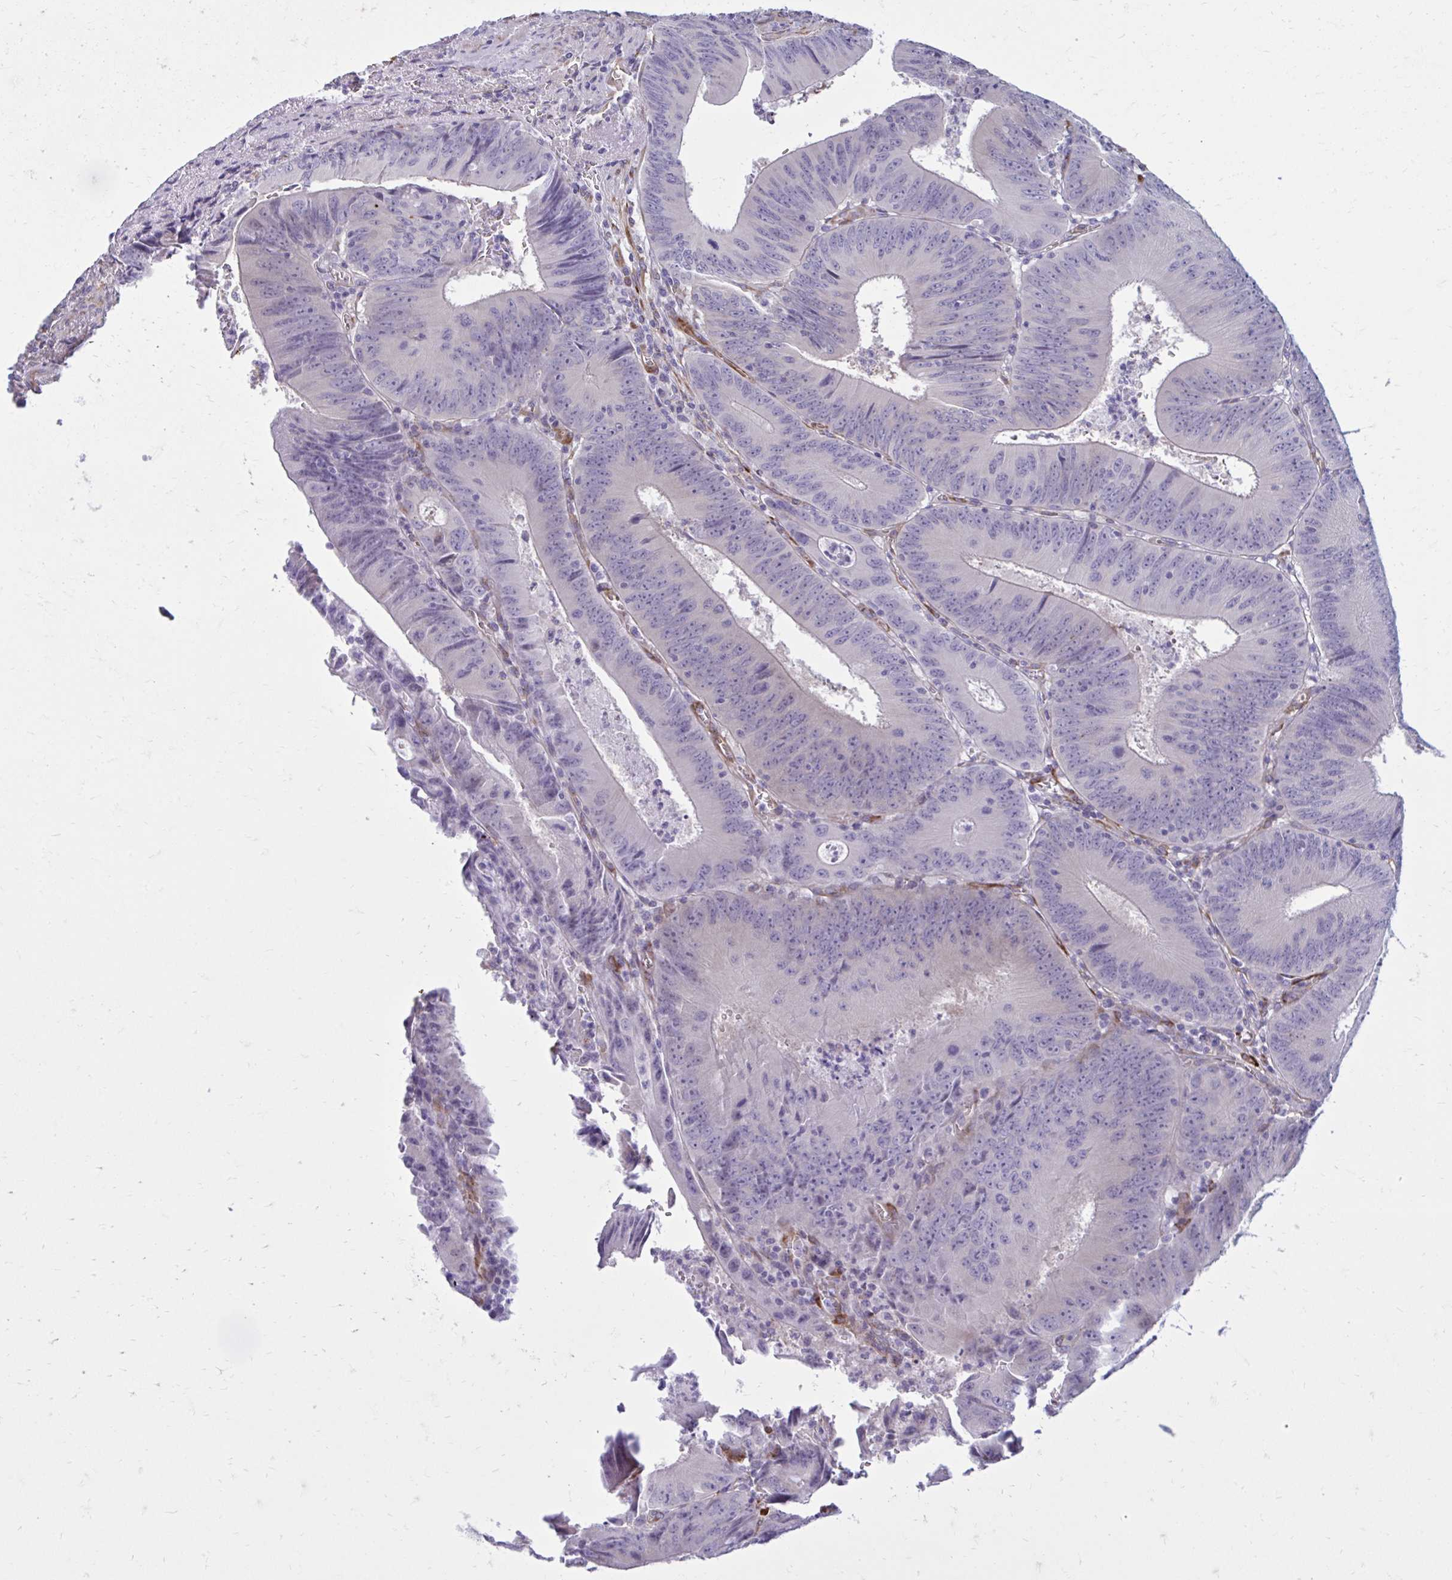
{"staining": {"intensity": "negative", "quantity": "none", "location": "none"}, "tissue": "colorectal cancer", "cell_type": "Tumor cells", "image_type": "cancer", "snomed": [{"axis": "morphology", "description": "Adenocarcinoma, NOS"}, {"axis": "topography", "description": "Rectum"}], "caption": "DAB (3,3'-diaminobenzidine) immunohistochemical staining of human colorectal cancer exhibits no significant positivity in tumor cells.", "gene": "BEND5", "patient": {"sex": "female", "age": 72}}